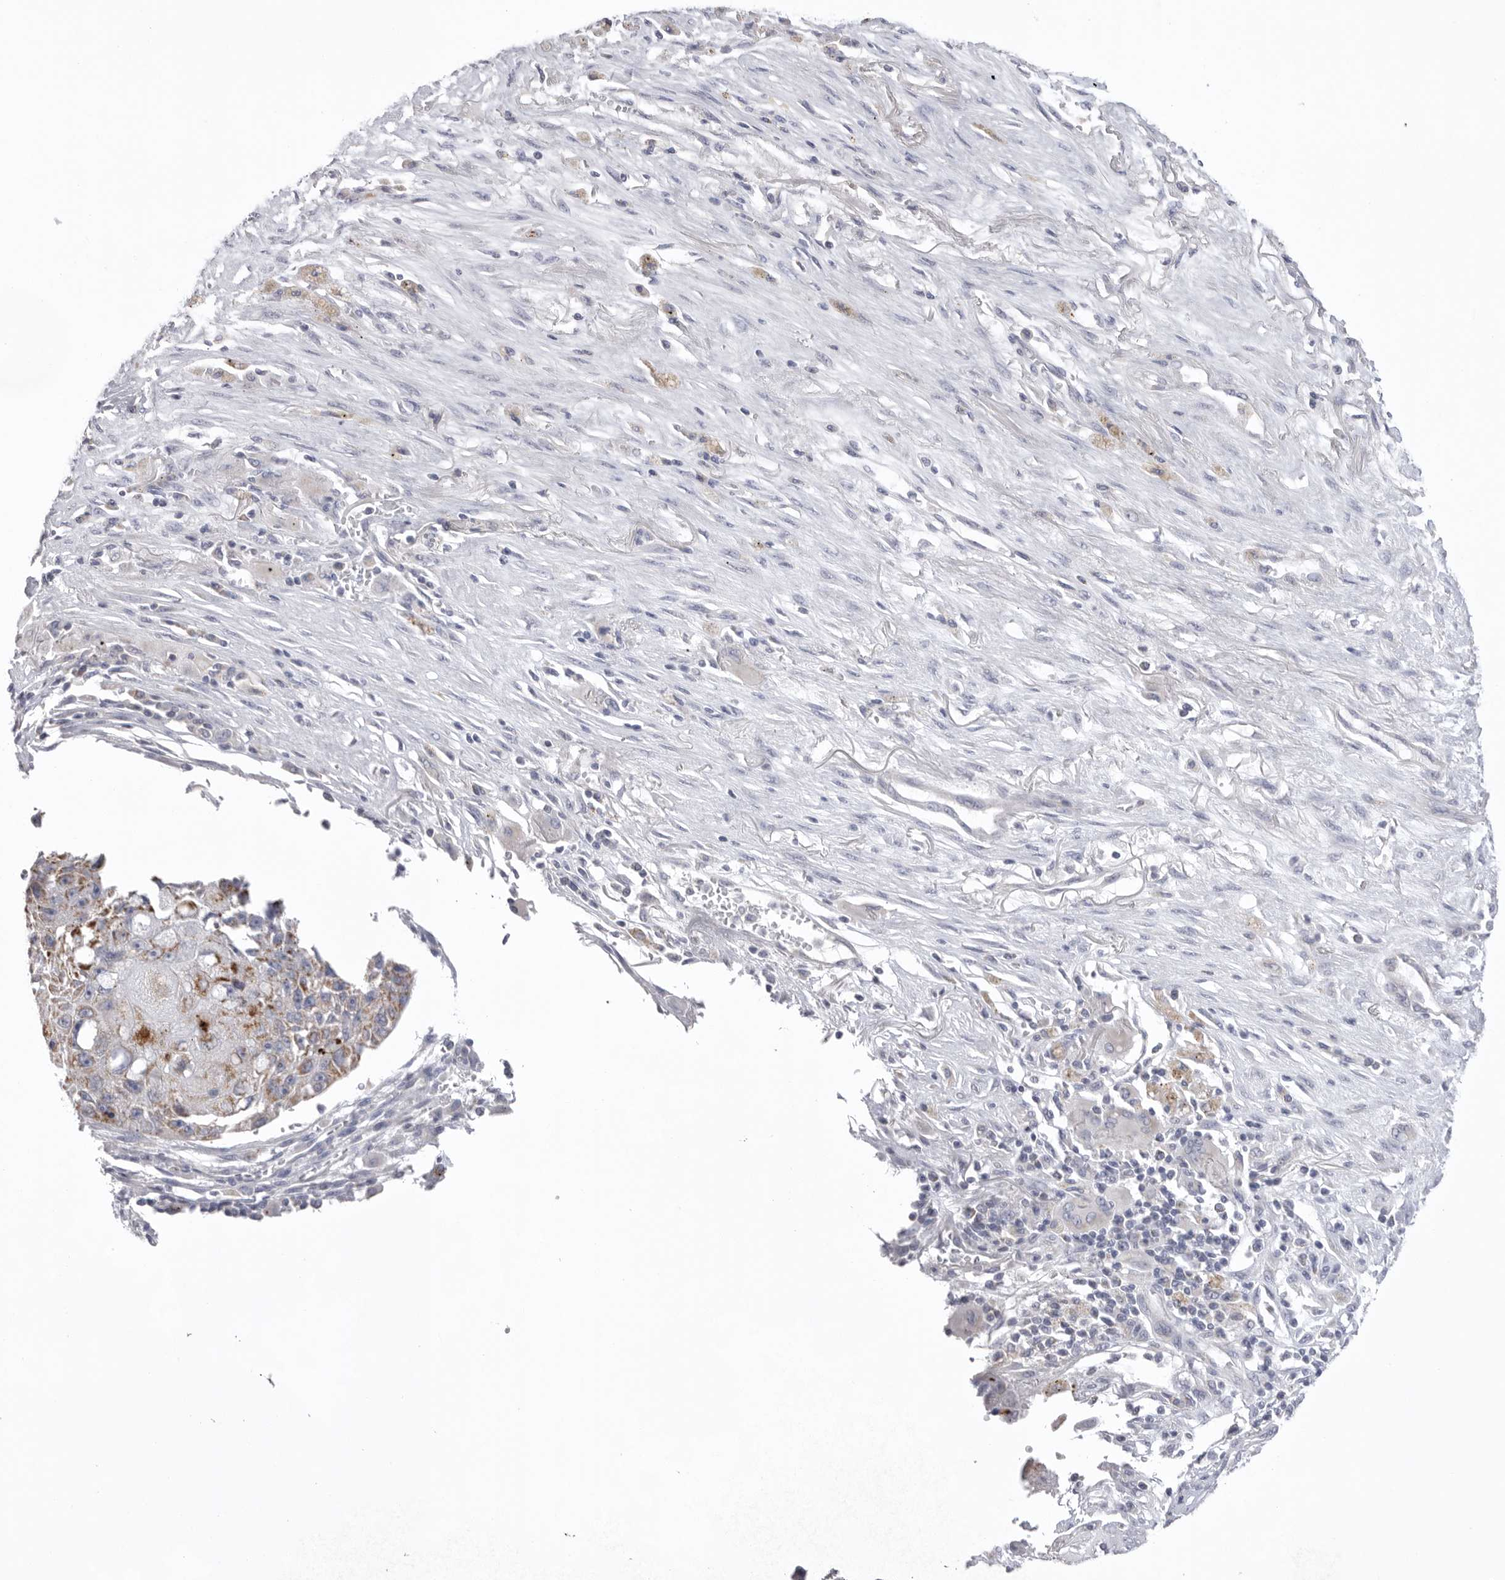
{"staining": {"intensity": "negative", "quantity": "none", "location": "none"}, "tissue": "lung cancer", "cell_type": "Tumor cells", "image_type": "cancer", "snomed": [{"axis": "morphology", "description": "Squamous cell carcinoma, NOS"}, {"axis": "topography", "description": "Lung"}], "caption": "A micrograph of human lung cancer is negative for staining in tumor cells.", "gene": "VDAC3", "patient": {"sex": "male", "age": 61}}